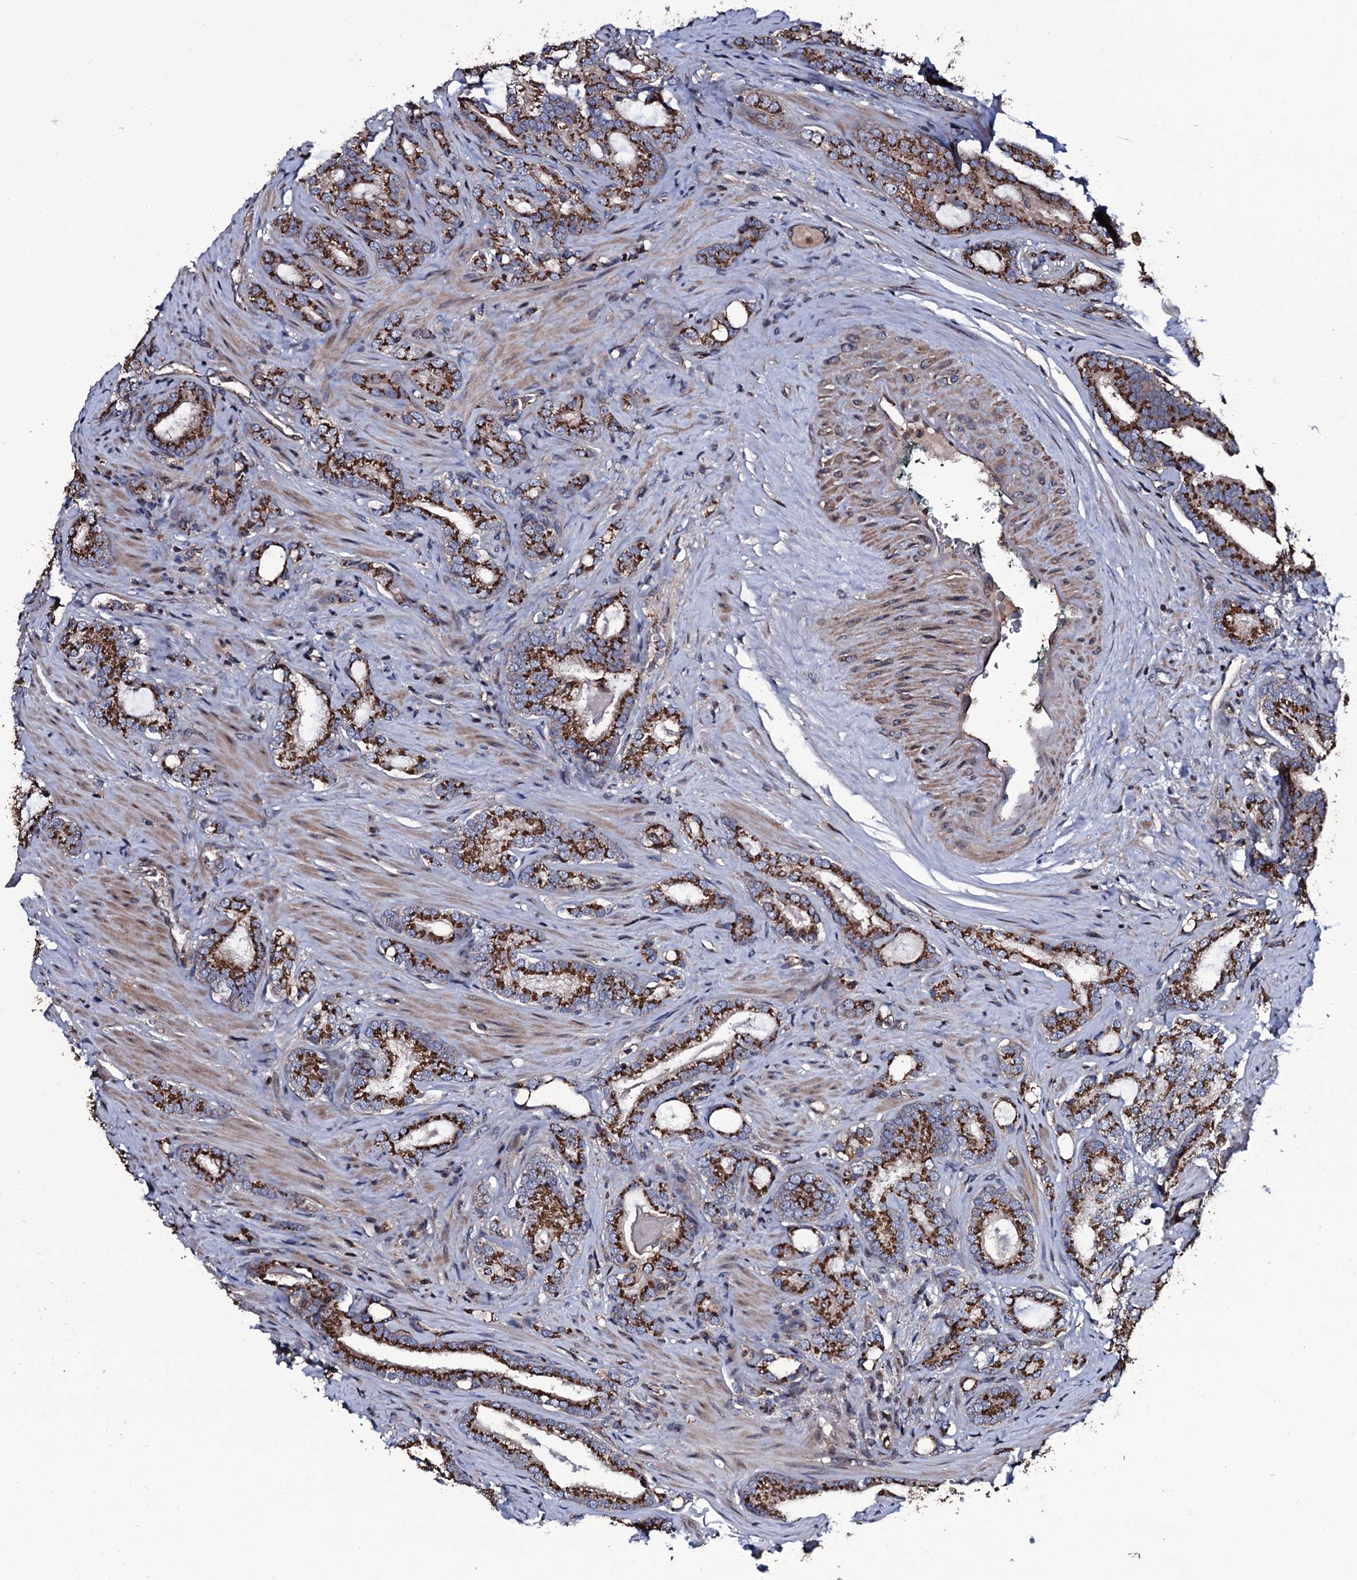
{"staining": {"intensity": "strong", "quantity": ">75%", "location": "cytoplasmic/membranous"}, "tissue": "prostate cancer", "cell_type": "Tumor cells", "image_type": "cancer", "snomed": [{"axis": "morphology", "description": "Adenocarcinoma, High grade"}, {"axis": "topography", "description": "Prostate"}], "caption": "Protein expression analysis of prostate cancer demonstrates strong cytoplasmic/membranous staining in about >75% of tumor cells.", "gene": "PLET1", "patient": {"sex": "male", "age": 63}}